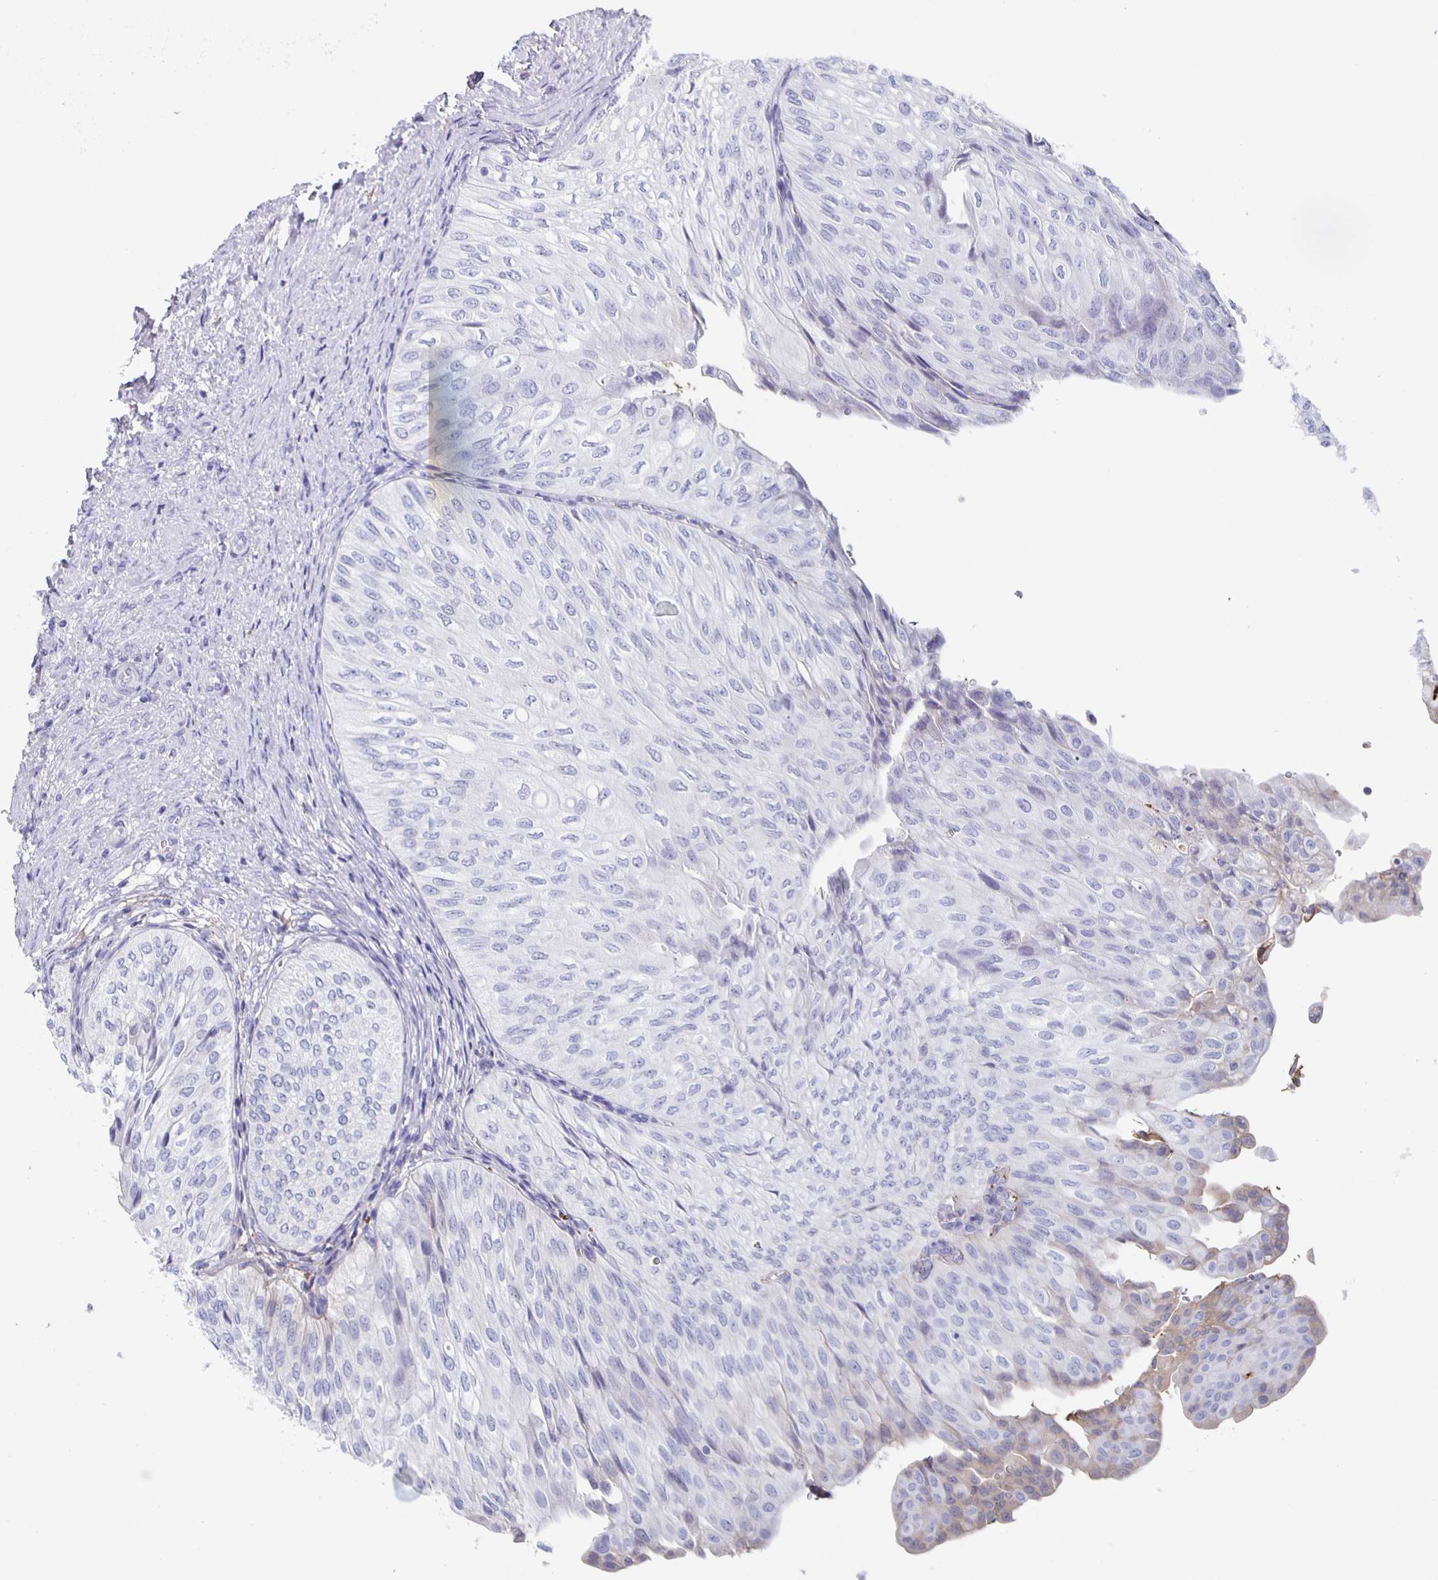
{"staining": {"intensity": "negative", "quantity": "none", "location": "none"}, "tissue": "urothelial cancer", "cell_type": "Tumor cells", "image_type": "cancer", "snomed": [{"axis": "morphology", "description": "Urothelial carcinoma, NOS"}, {"axis": "topography", "description": "Urinary bladder"}], "caption": "Immunohistochemical staining of human urothelial cancer demonstrates no significant expression in tumor cells.", "gene": "FGA", "patient": {"sex": "male", "age": 62}}